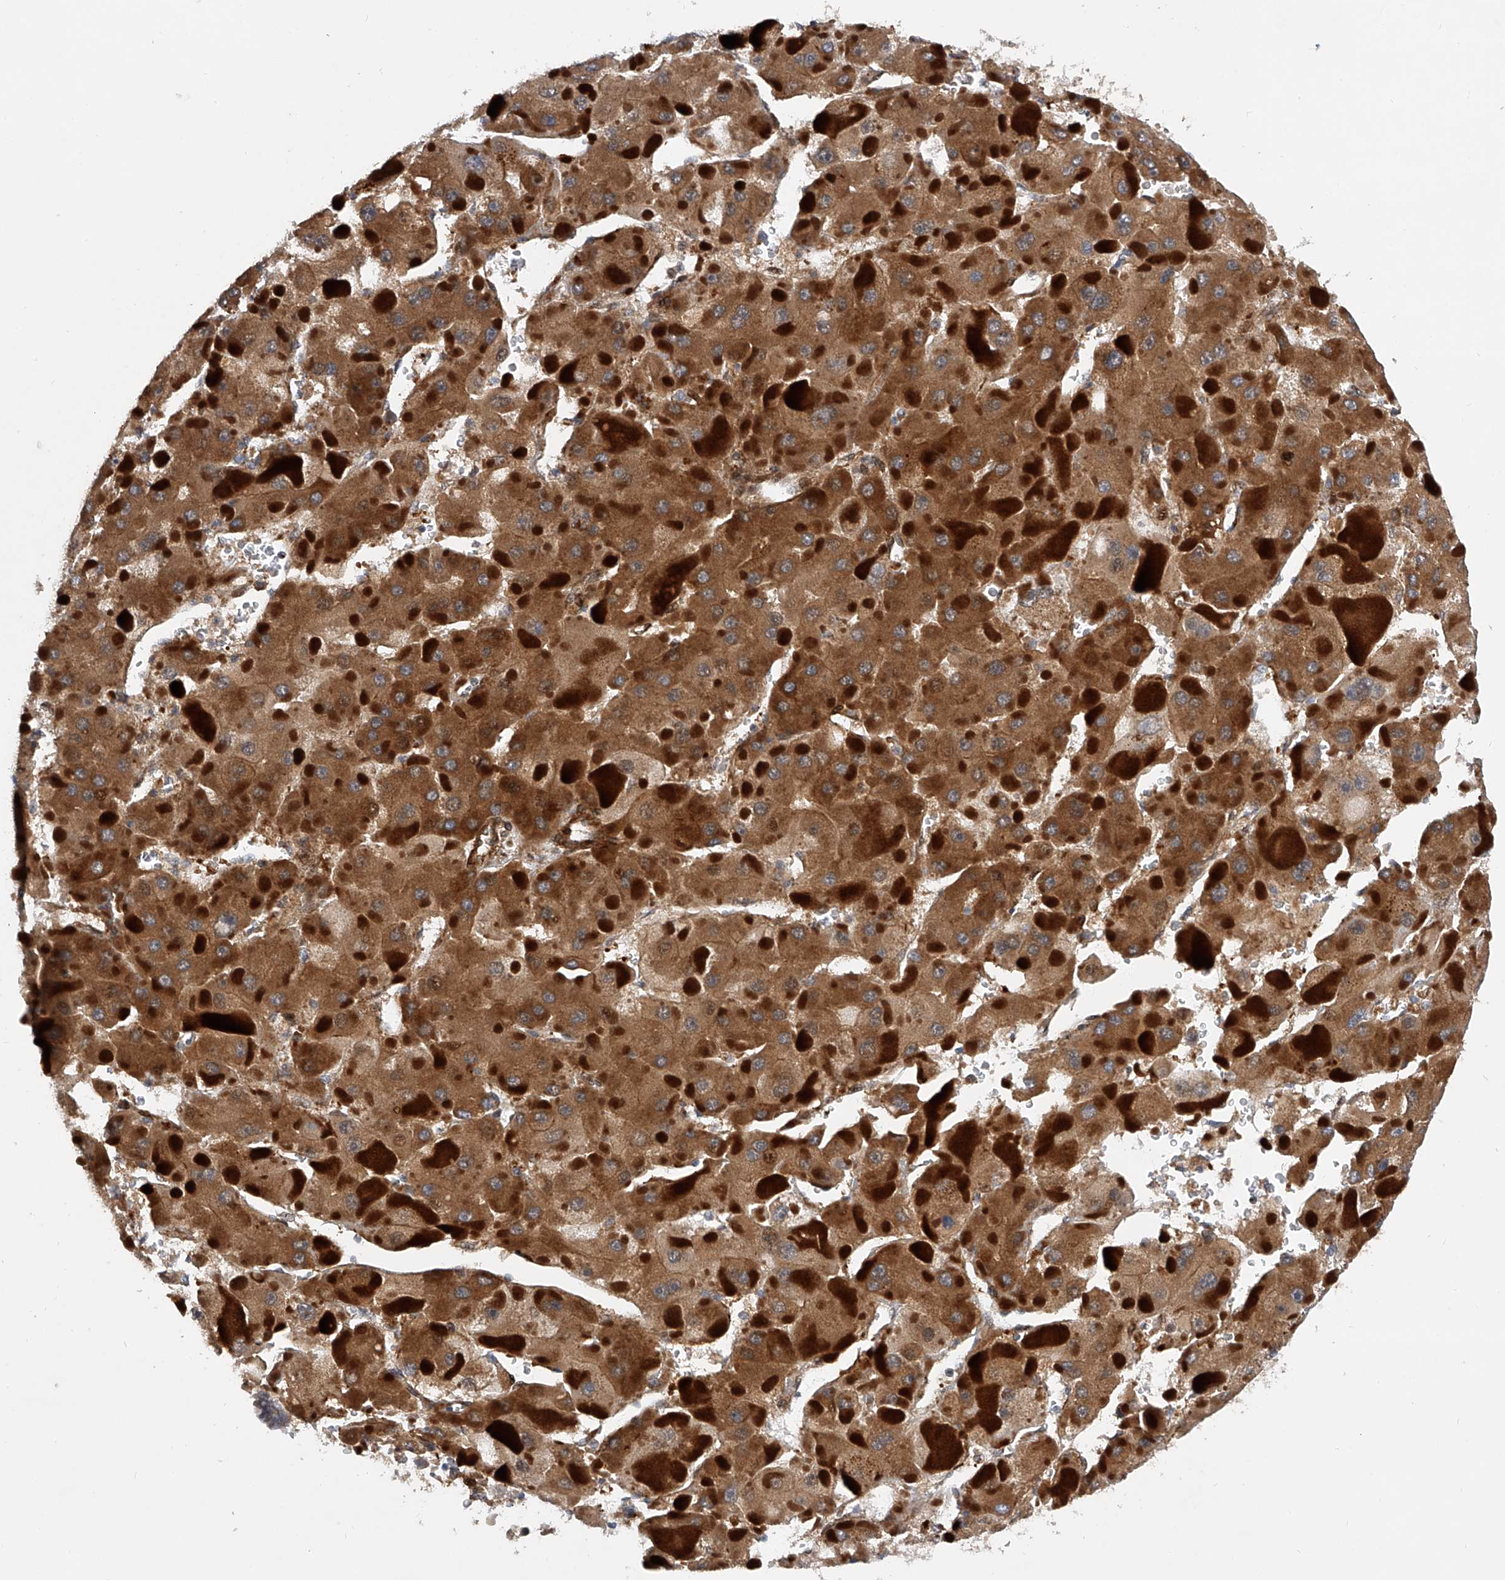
{"staining": {"intensity": "moderate", "quantity": ">75%", "location": "cytoplasmic/membranous"}, "tissue": "liver cancer", "cell_type": "Tumor cells", "image_type": "cancer", "snomed": [{"axis": "morphology", "description": "Carcinoma, Hepatocellular, NOS"}, {"axis": "topography", "description": "Liver"}], "caption": "A brown stain labels moderate cytoplasmic/membranous staining of a protein in liver cancer (hepatocellular carcinoma) tumor cells.", "gene": "PDSS2", "patient": {"sex": "female", "age": 73}}